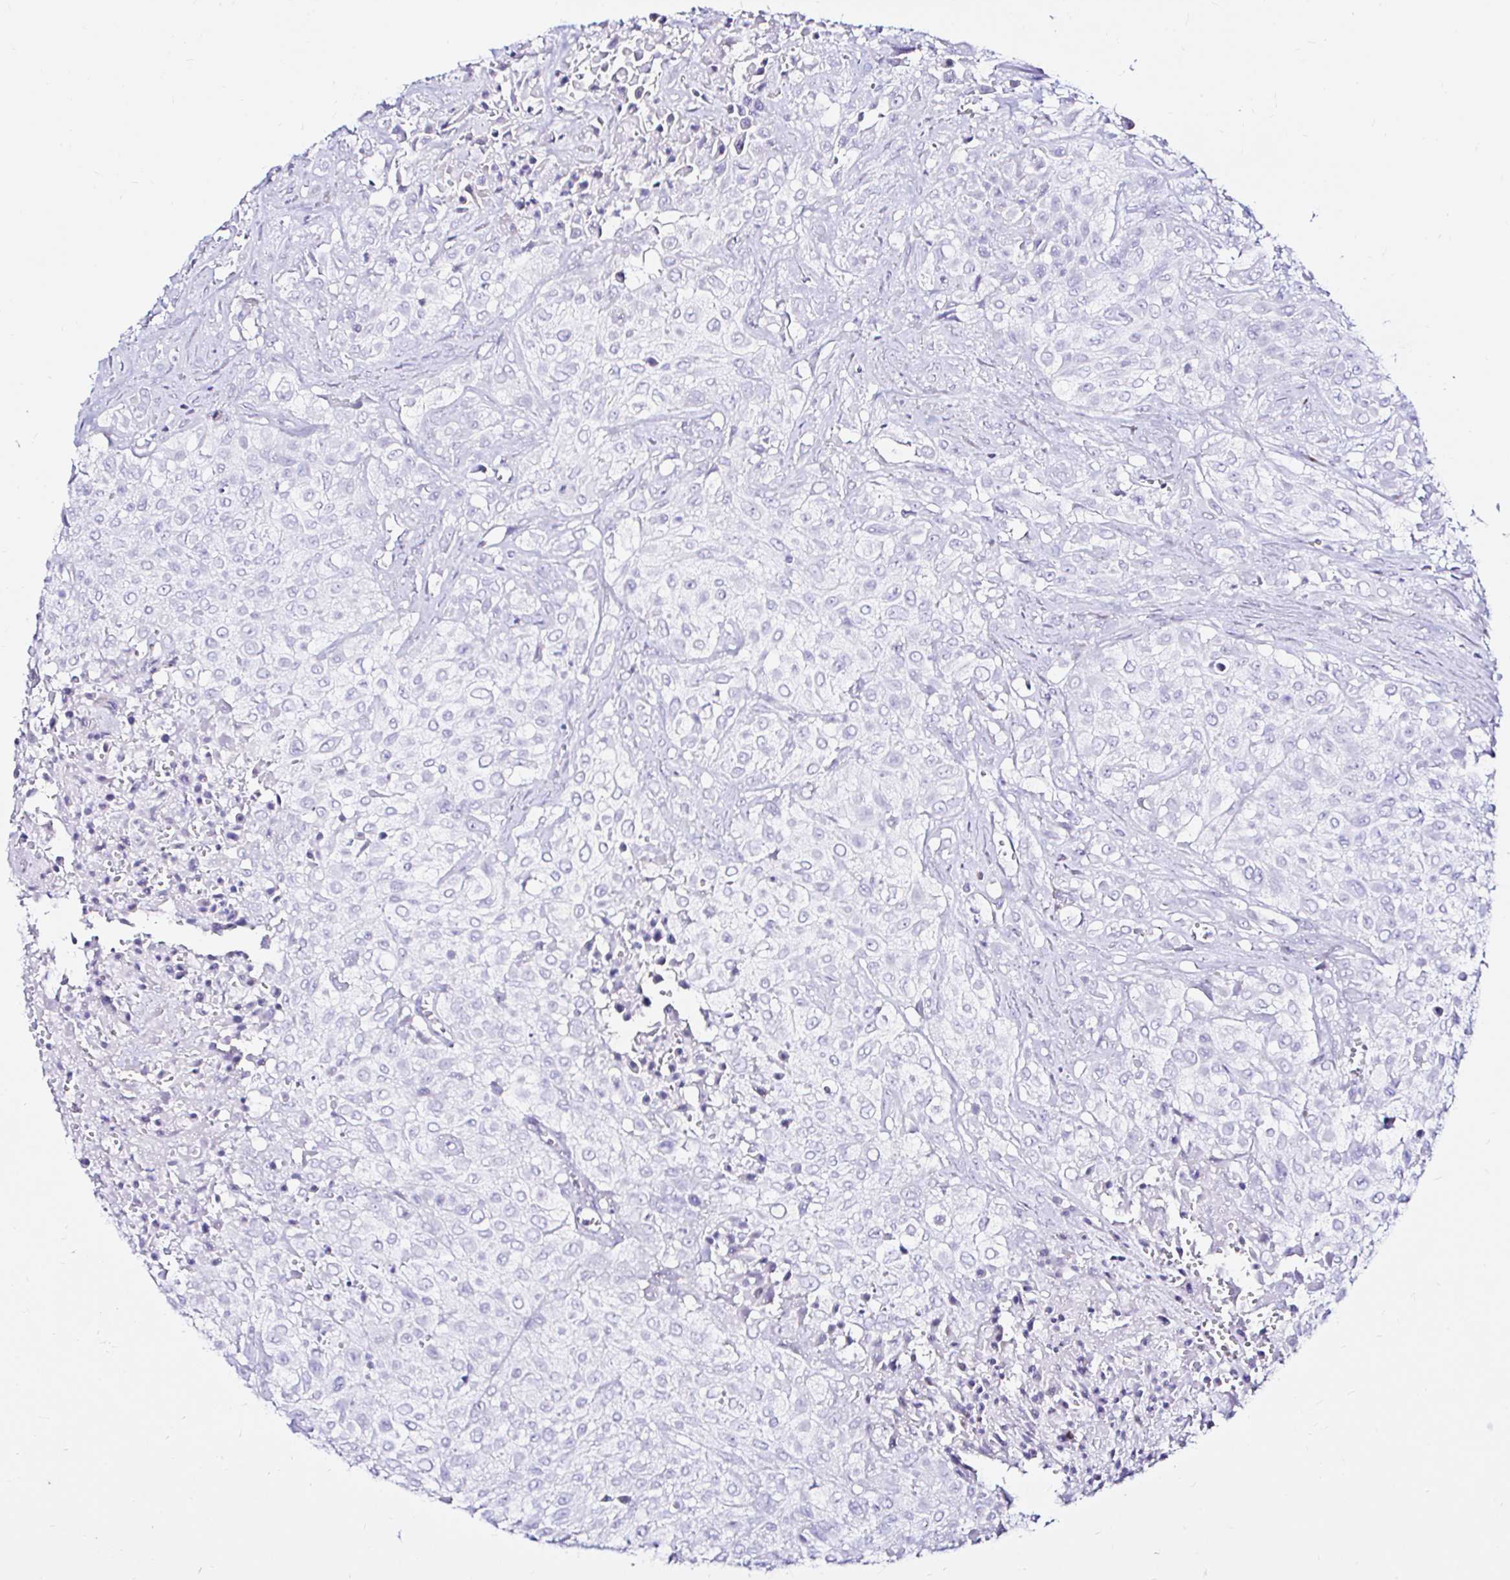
{"staining": {"intensity": "negative", "quantity": "none", "location": "none"}, "tissue": "urothelial cancer", "cell_type": "Tumor cells", "image_type": "cancer", "snomed": [{"axis": "morphology", "description": "Urothelial carcinoma, High grade"}, {"axis": "topography", "description": "Urinary bladder"}], "caption": "This is an immunohistochemistry (IHC) micrograph of urothelial carcinoma (high-grade). There is no staining in tumor cells.", "gene": "ZNF432", "patient": {"sex": "male", "age": 57}}